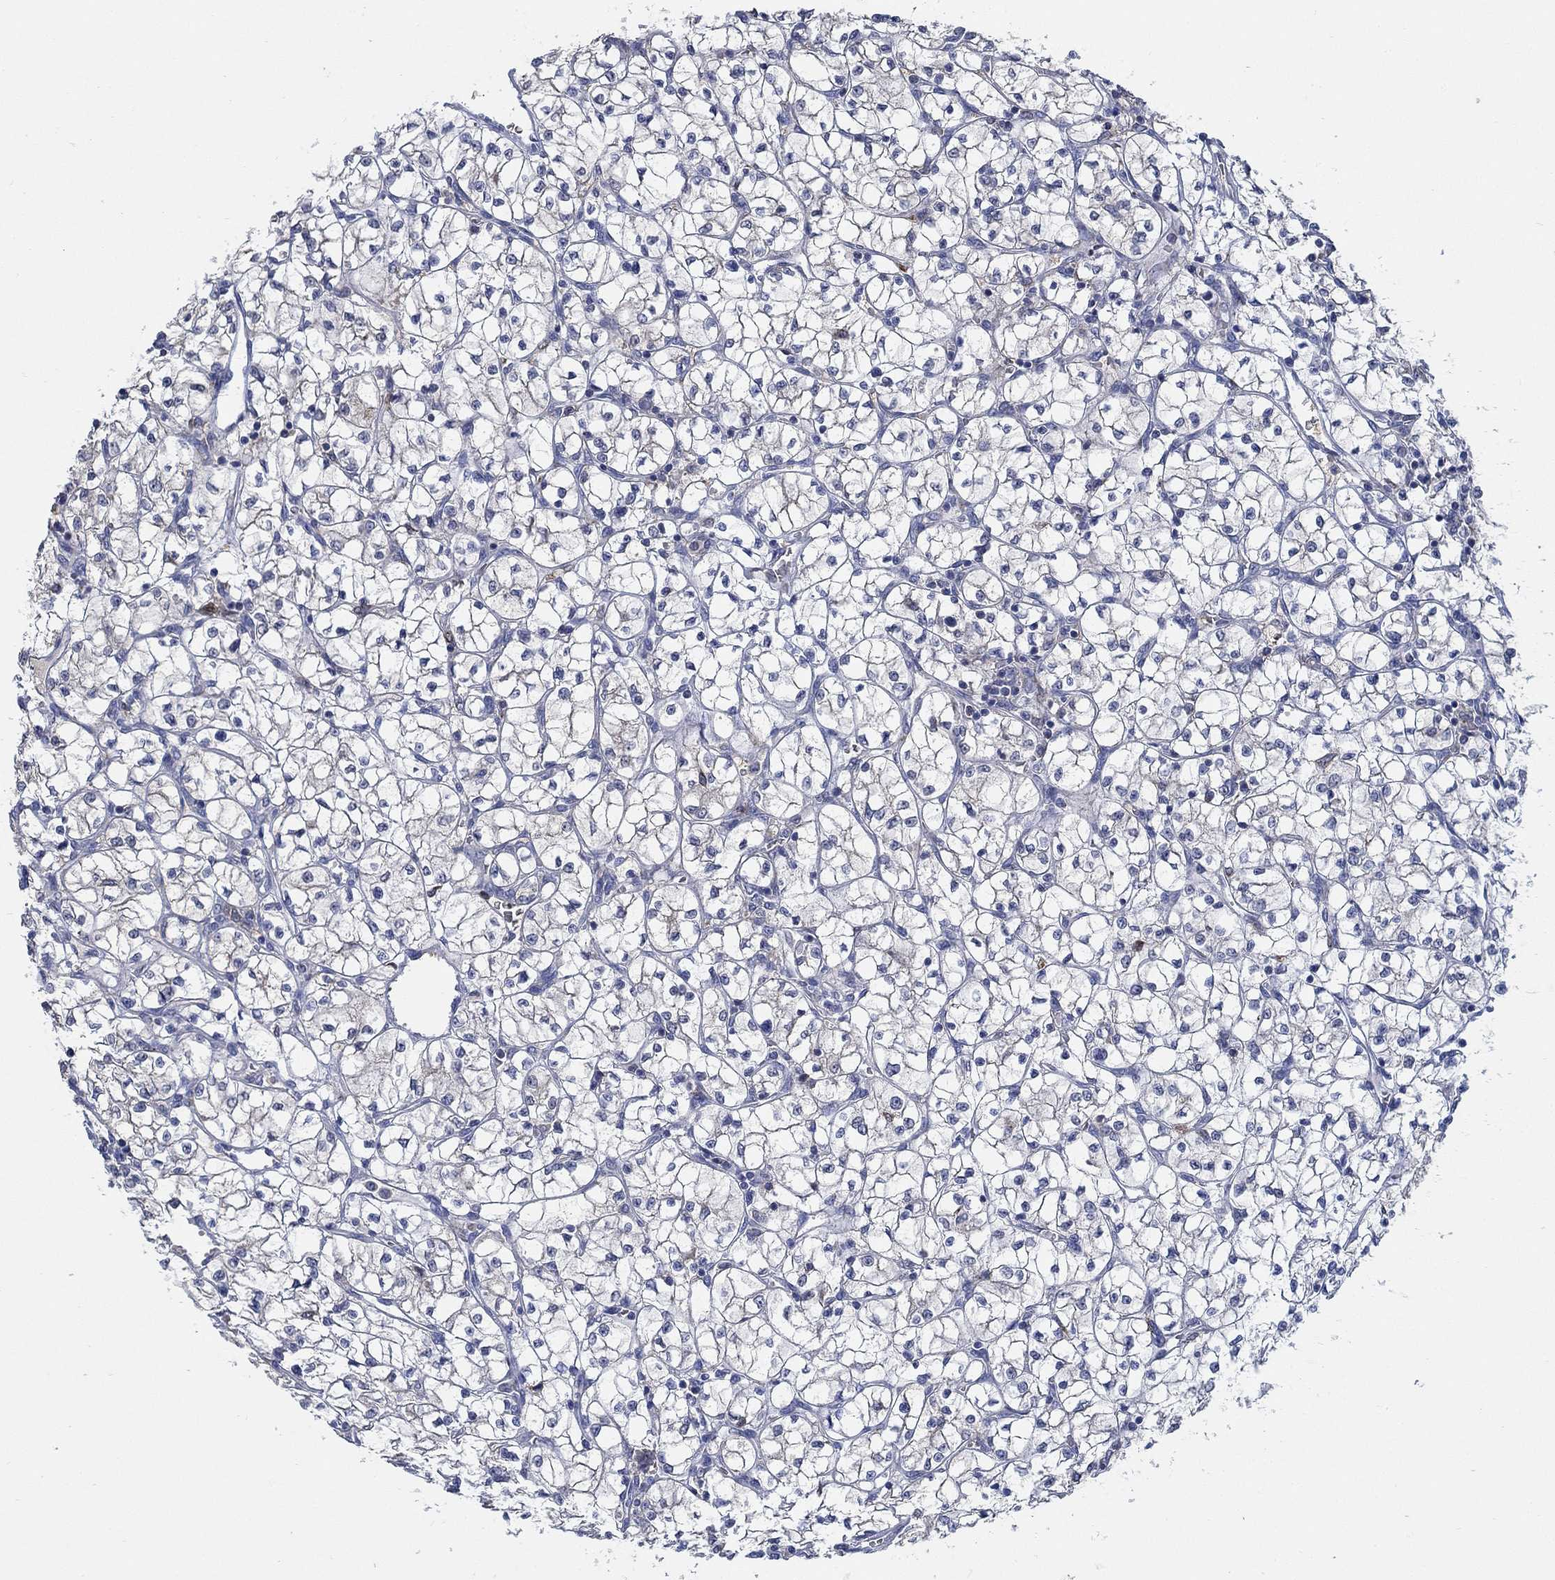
{"staining": {"intensity": "negative", "quantity": "none", "location": "none"}, "tissue": "renal cancer", "cell_type": "Tumor cells", "image_type": "cancer", "snomed": [{"axis": "morphology", "description": "Adenocarcinoma, NOS"}, {"axis": "topography", "description": "Kidney"}], "caption": "Adenocarcinoma (renal) was stained to show a protein in brown. There is no significant staining in tumor cells.", "gene": "MPP1", "patient": {"sex": "female", "age": 64}}